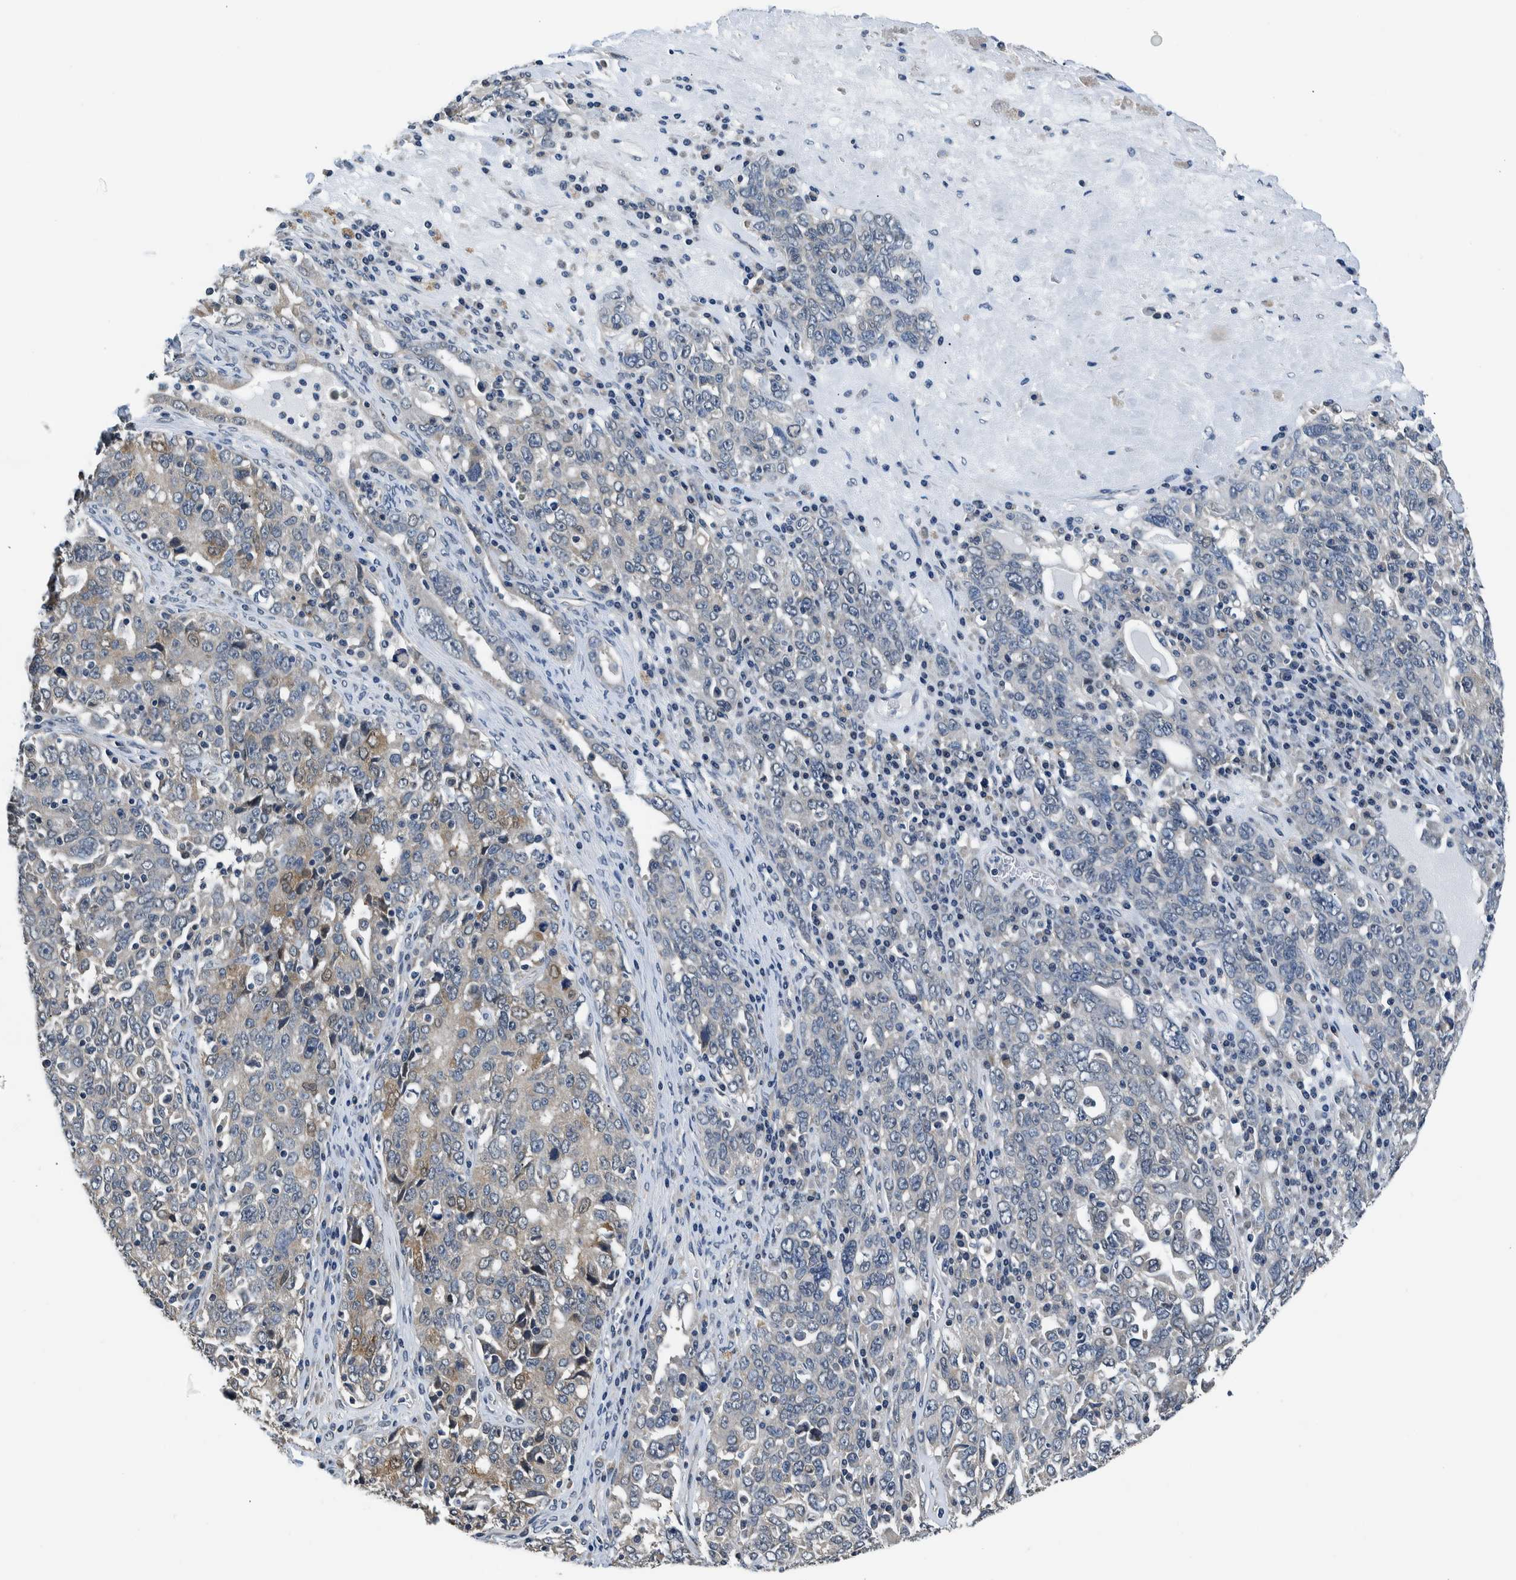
{"staining": {"intensity": "weak", "quantity": "<25%", "location": "cytoplasmic/membranous"}, "tissue": "ovarian cancer", "cell_type": "Tumor cells", "image_type": "cancer", "snomed": [{"axis": "morphology", "description": "Carcinoma, endometroid"}, {"axis": "topography", "description": "Ovary"}], "caption": "Ovarian endometroid carcinoma was stained to show a protein in brown. There is no significant staining in tumor cells.", "gene": "NIBAN2", "patient": {"sex": "female", "age": 62}}